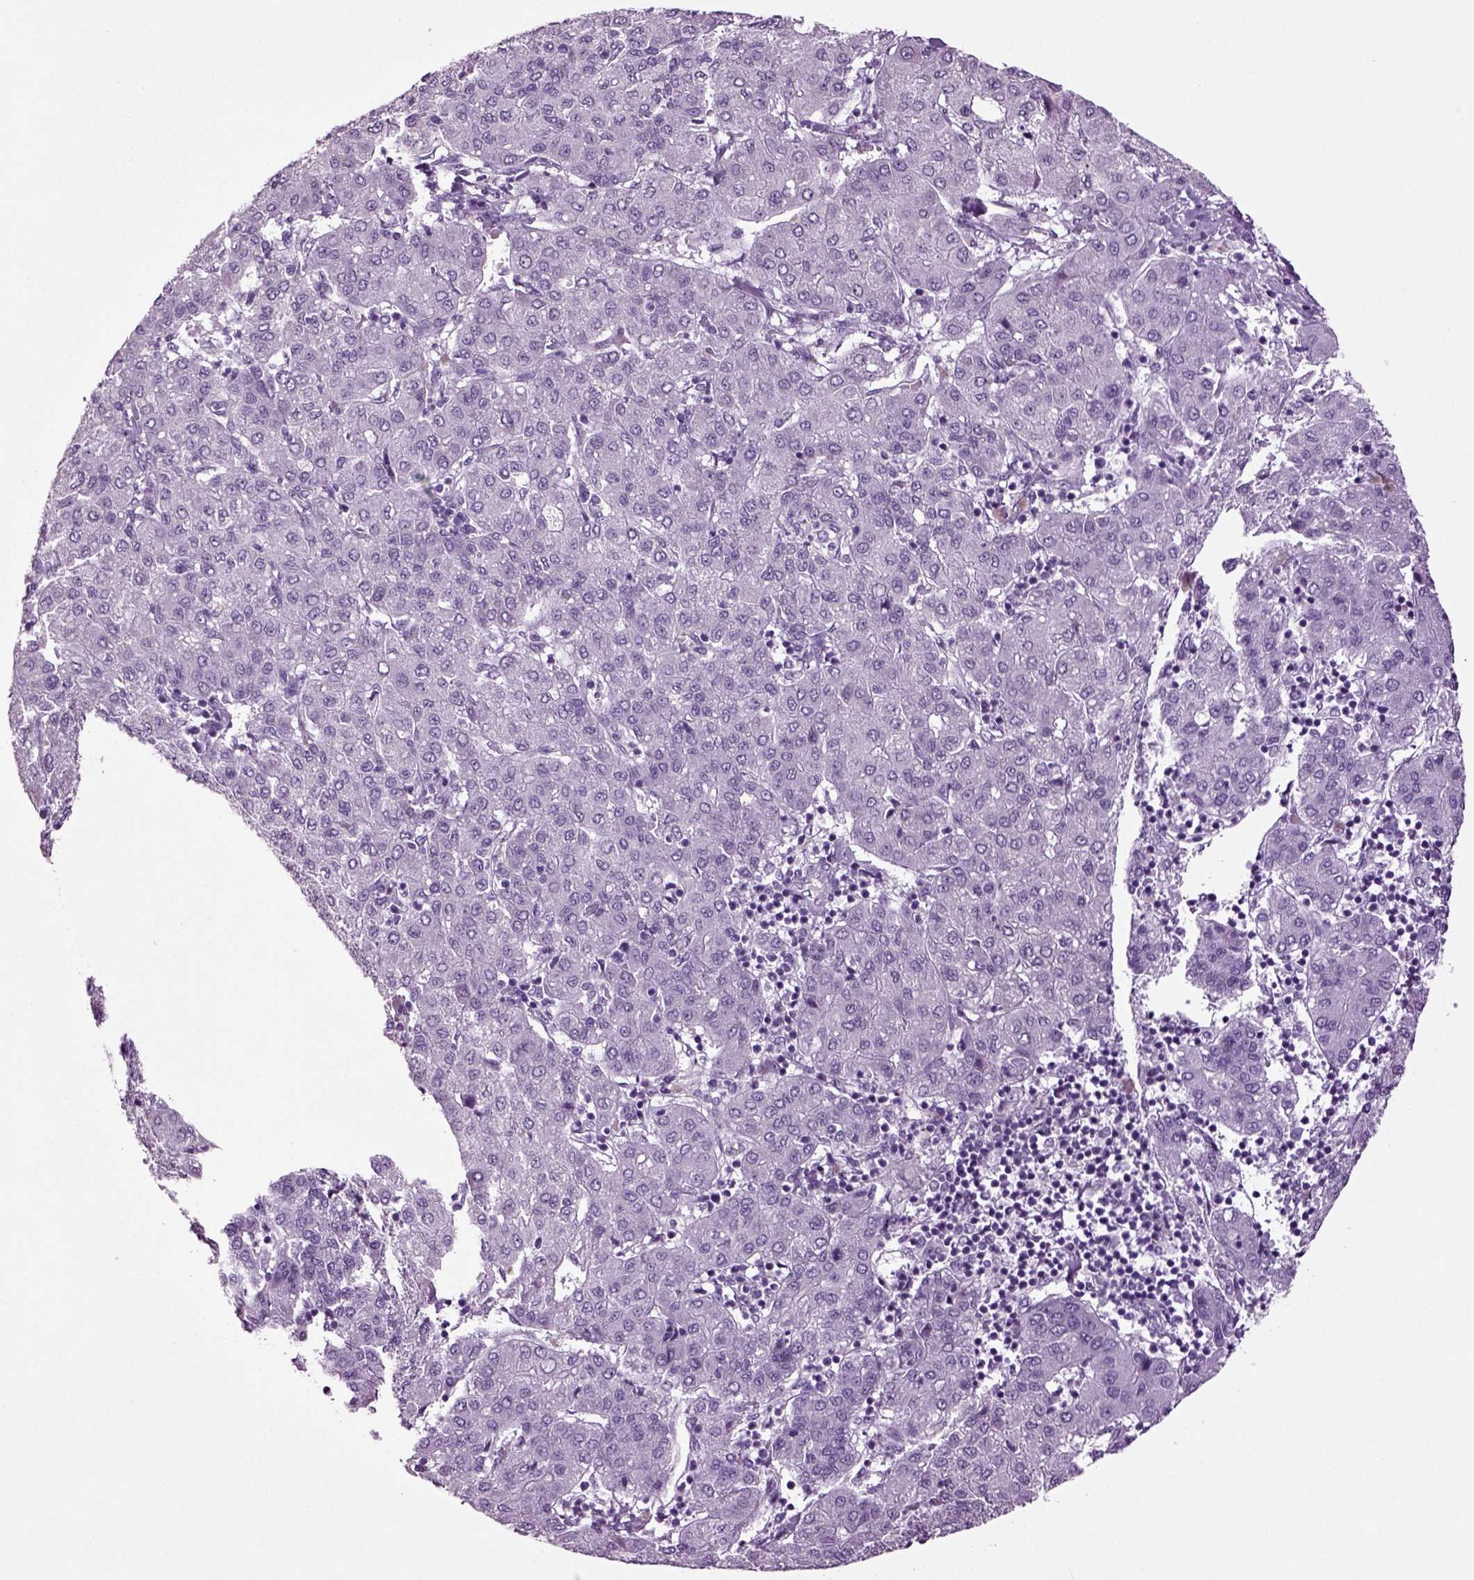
{"staining": {"intensity": "negative", "quantity": "none", "location": "none"}, "tissue": "liver cancer", "cell_type": "Tumor cells", "image_type": "cancer", "snomed": [{"axis": "morphology", "description": "Carcinoma, Hepatocellular, NOS"}, {"axis": "topography", "description": "Liver"}], "caption": "DAB (3,3'-diaminobenzidine) immunohistochemical staining of human liver hepatocellular carcinoma displays no significant expression in tumor cells. Nuclei are stained in blue.", "gene": "SLC17A6", "patient": {"sex": "male", "age": 65}}